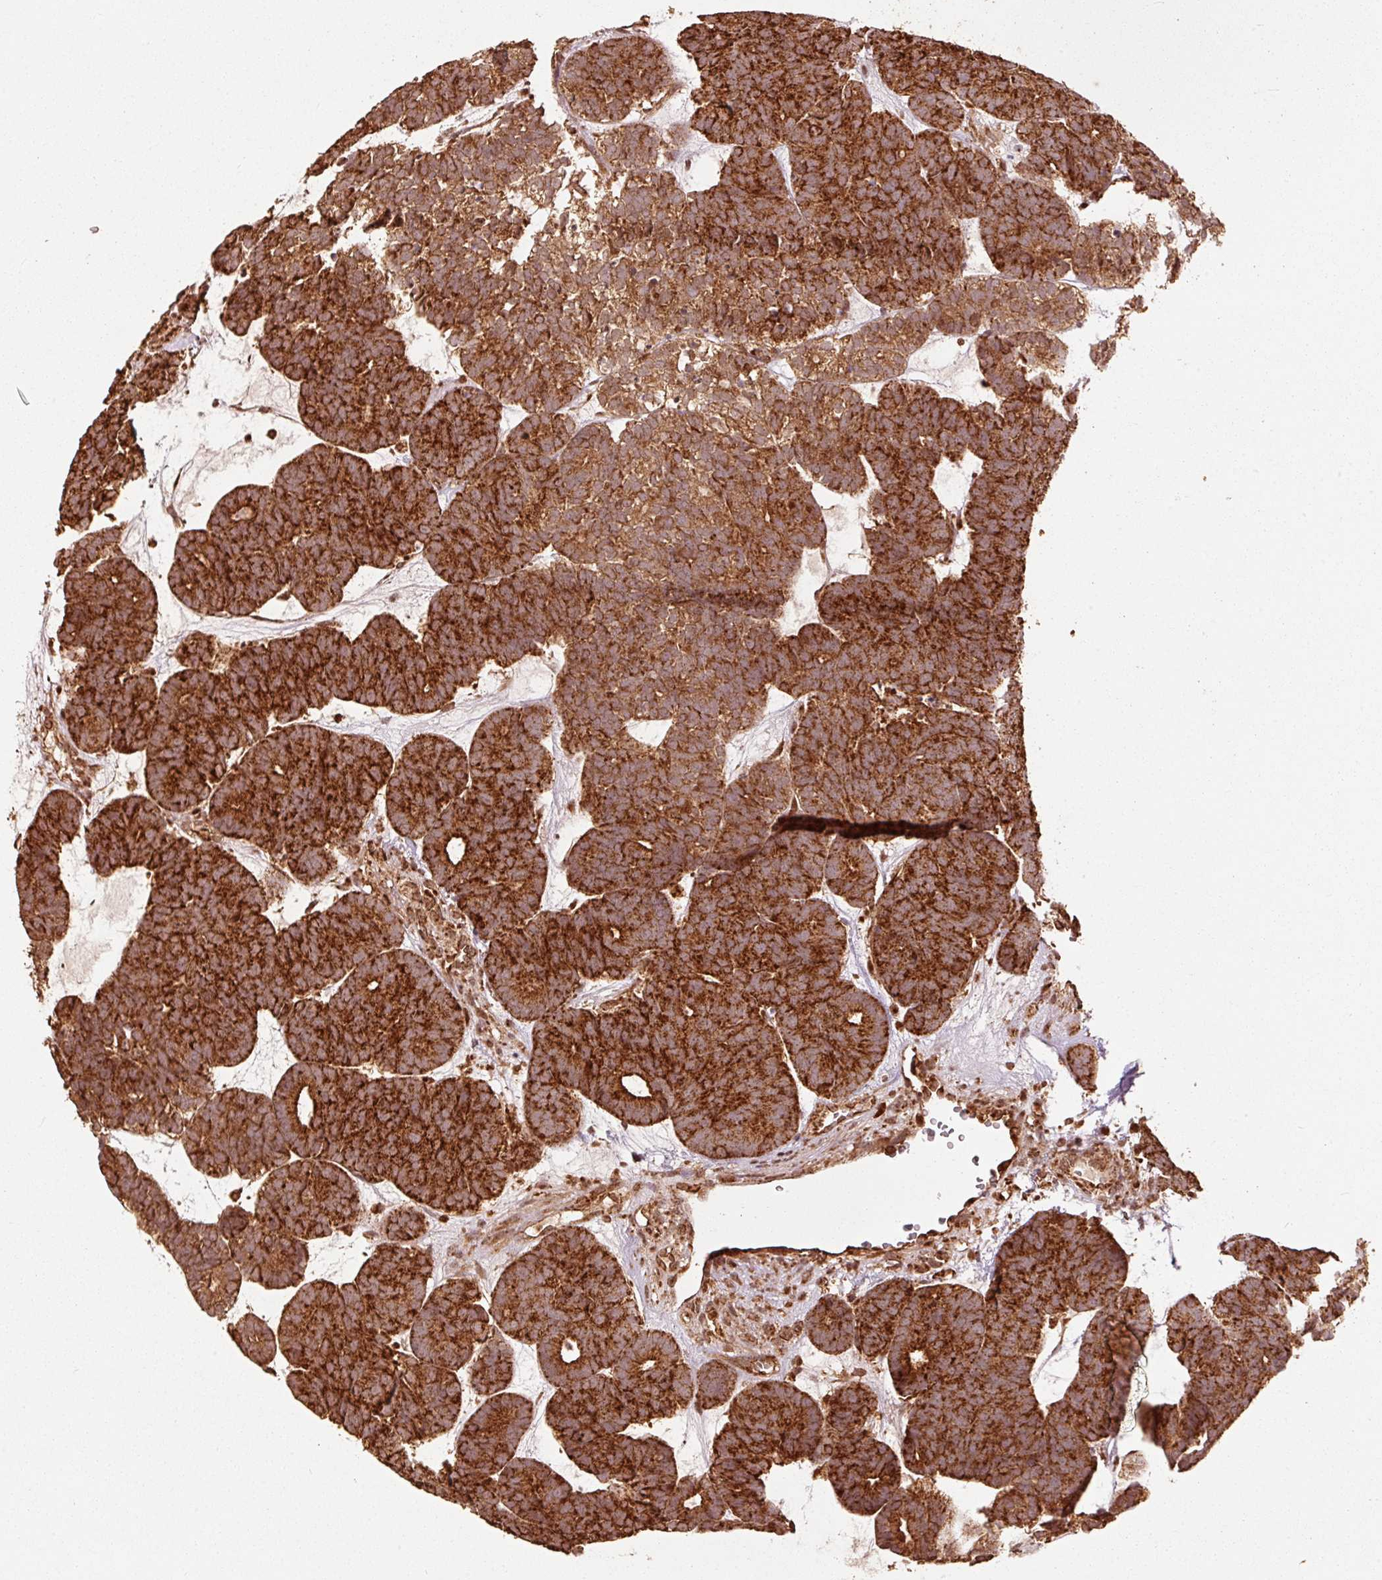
{"staining": {"intensity": "strong", "quantity": ">75%", "location": "cytoplasmic/membranous"}, "tissue": "head and neck cancer", "cell_type": "Tumor cells", "image_type": "cancer", "snomed": [{"axis": "morphology", "description": "Adenocarcinoma, NOS"}, {"axis": "topography", "description": "Head-Neck"}], "caption": "Head and neck cancer stained for a protein reveals strong cytoplasmic/membranous positivity in tumor cells.", "gene": "MRPL16", "patient": {"sex": "female", "age": 81}}